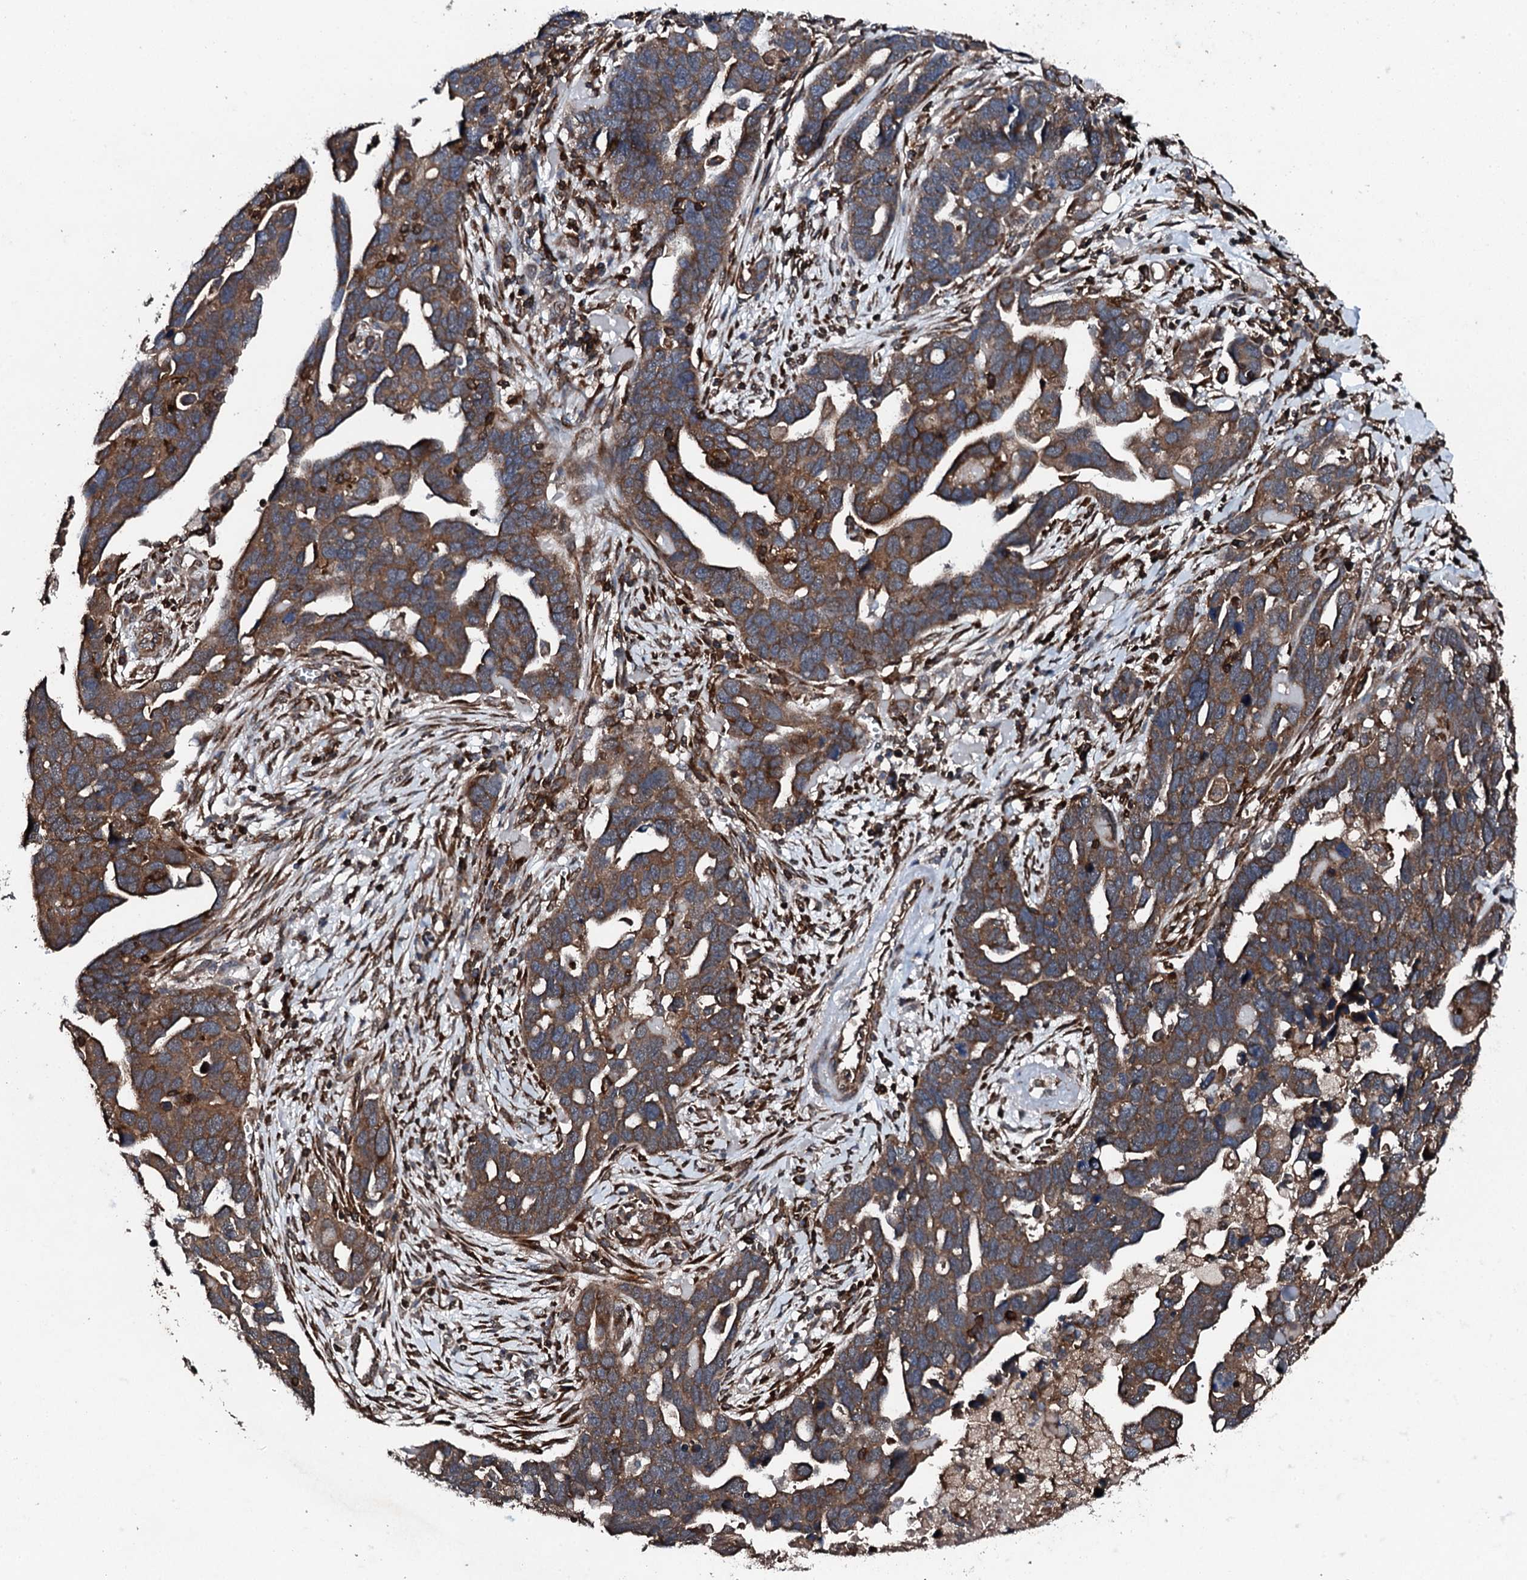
{"staining": {"intensity": "moderate", "quantity": ">75%", "location": "cytoplasmic/membranous"}, "tissue": "ovarian cancer", "cell_type": "Tumor cells", "image_type": "cancer", "snomed": [{"axis": "morphology", "description": "Cystadenocarcinoma, serous, NOS"}, {"axis": "topography", "description": "Ovary"}], "caption": "Immunohistochemical staining of ovarian cancer displays medium levels of moderate cytoplasmic/membranous protein staining in about >75% of tumor cells.", "gene": "EDC4", "patient": {"sex": "female", "age": 54}}